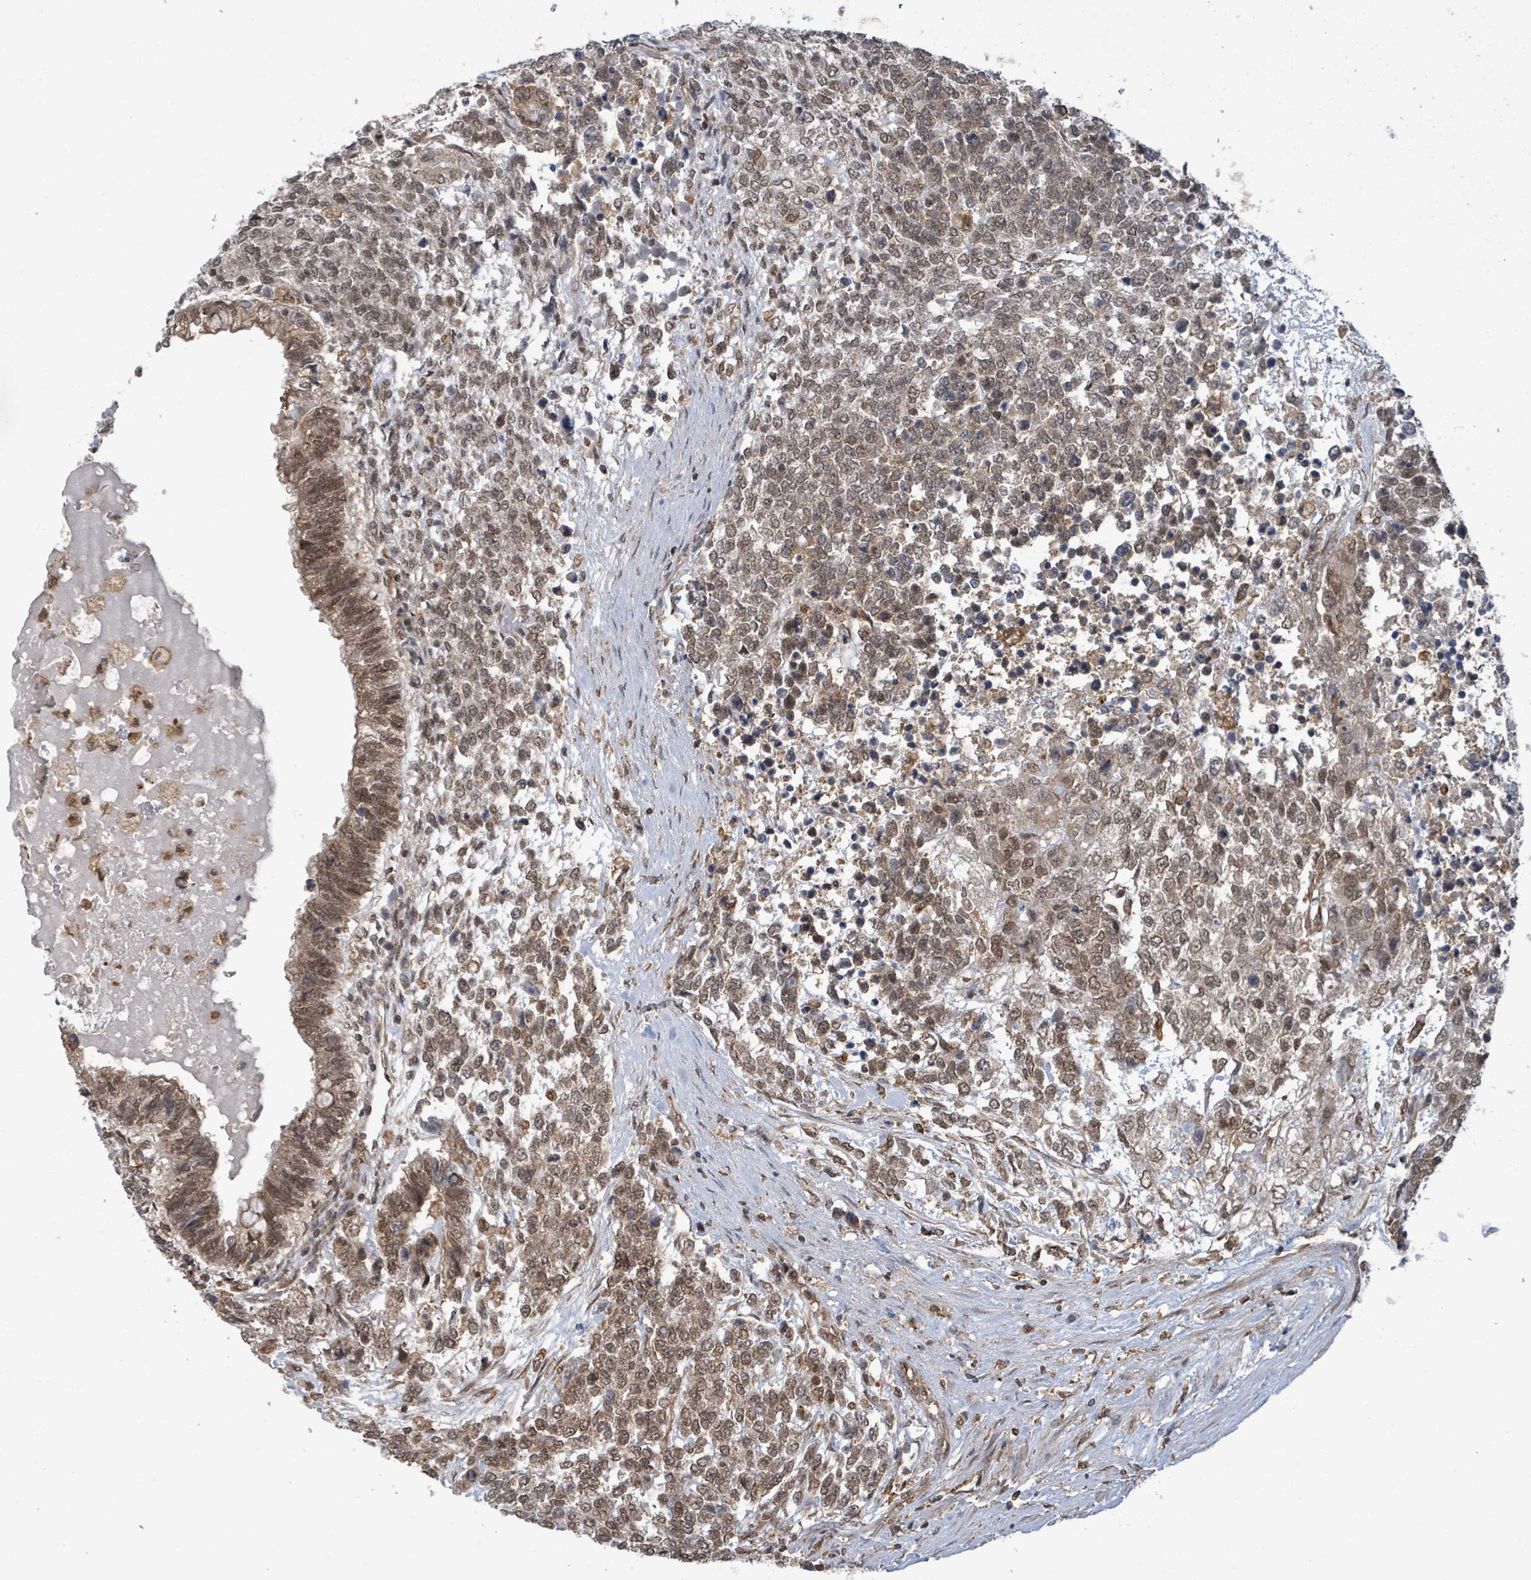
{"staining": {"intensity": "moderate", "quantity": ">75%", "location": "nuclear"}, "tissue": "testis cancer", "cell_type": "Tumor cells", "image_type": "cancer", "snomed": [{"axis": "morphology", "description": "Carcinoma, Embryonal, NOS"}, {"axis": "topography", "description": "Testis"}], "caption": "Moderate nuclear protein staining is identified in about >75% of tumor cells in testis cancer (embryonal carcinoma).", "gene": "KLC1", "patient": {"sex": "male", "age": 23}}